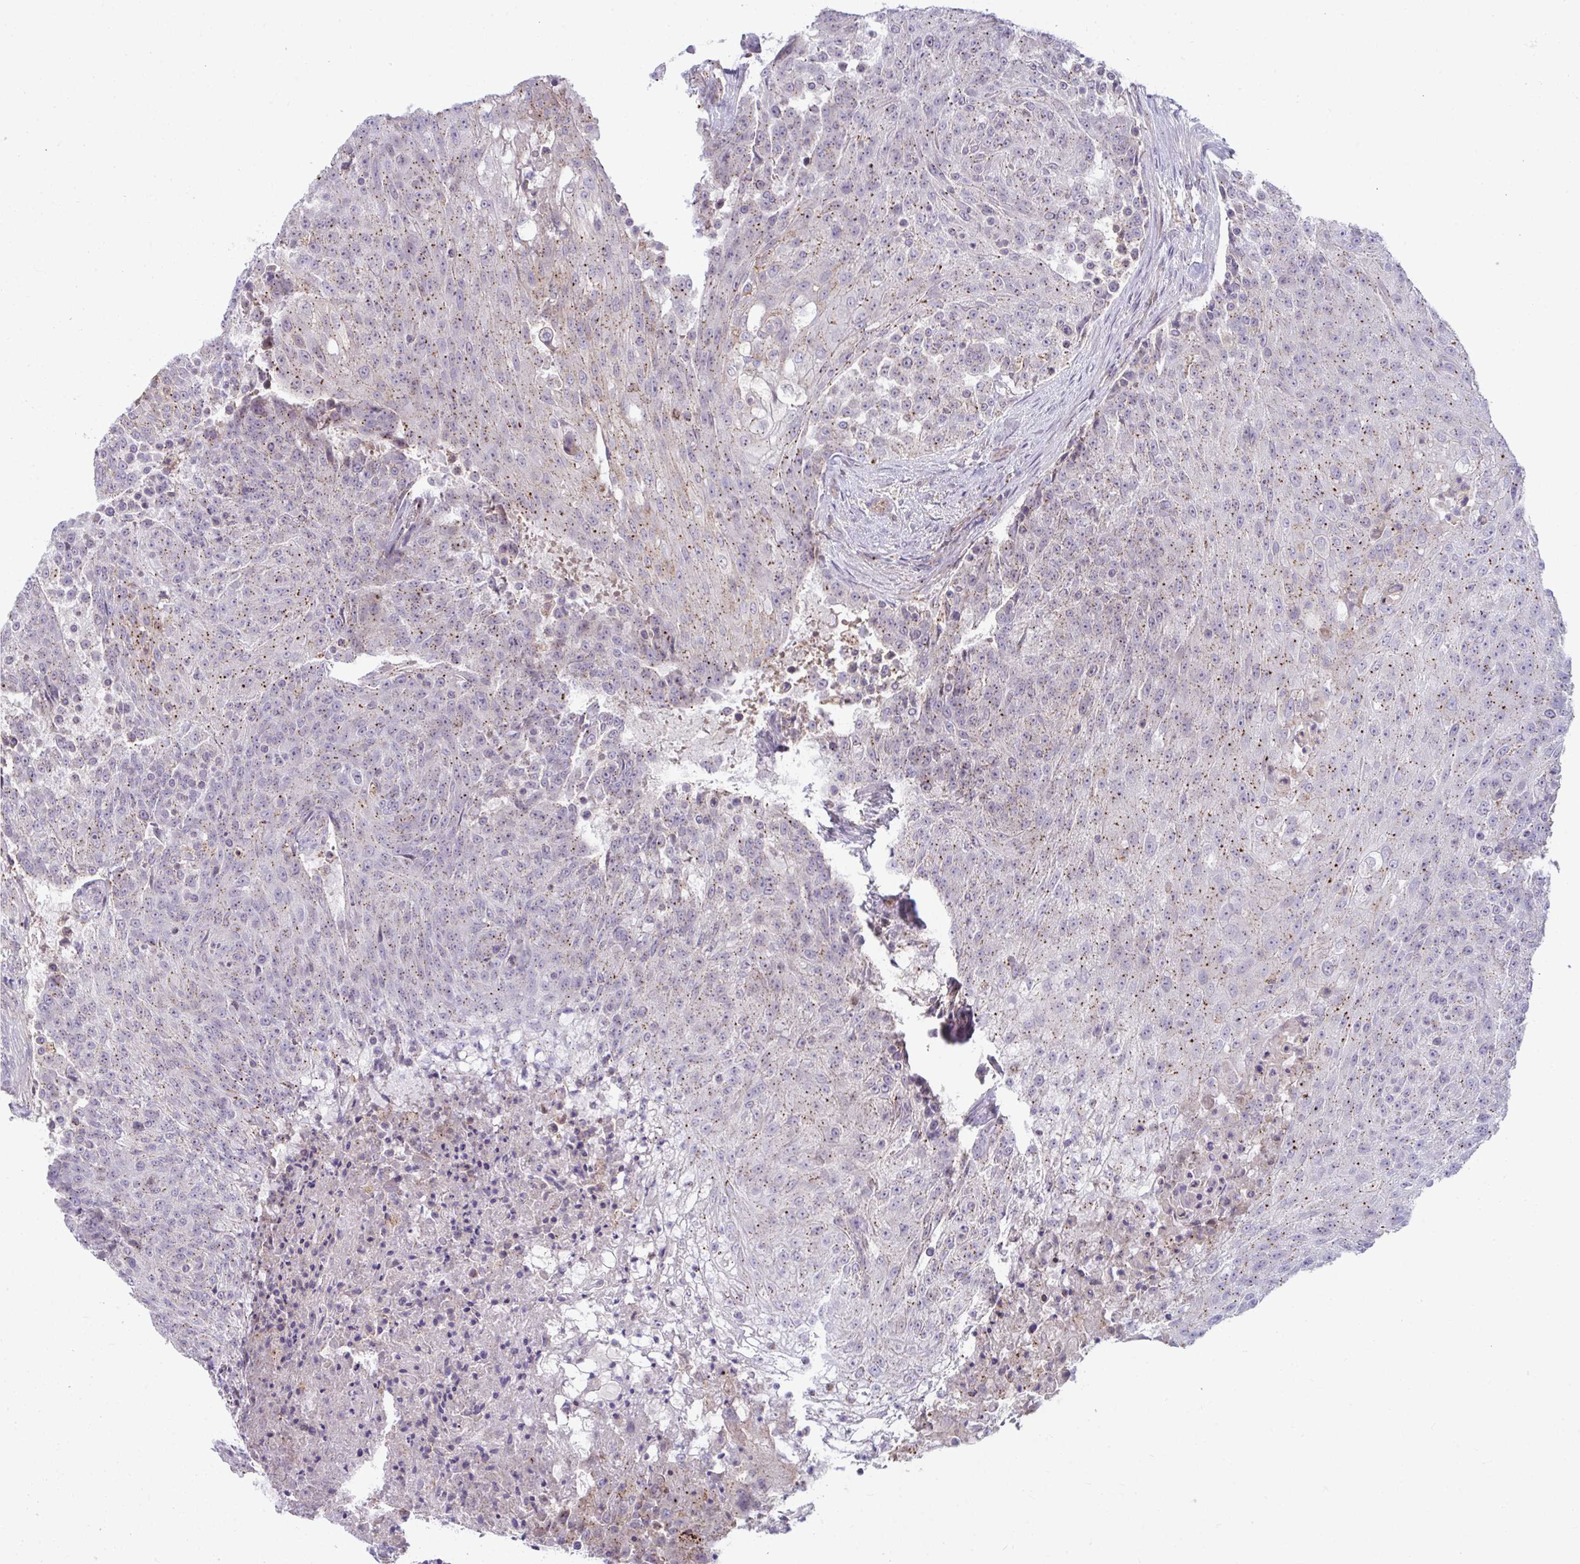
{"staining": {"intensity": "moderate", "quantity": "25%-75%", "location": "cytoplasmic/membranous"}, "tissue": "urothelial cancer", "cell_type": "Tumor cells", "image_type": "cancer", "snomed": [{"axis": "morphology", "description": "Urothelial carcinoma, High grade"}, {"axis": "topography", "description": "Urinary bladder"}], "caption": "High-grade urothelial carcinoma stained with a protein marker exhibits moderate staining in tumor cells.", "gene": "IST1", "patient": {"sex": "female", "age": 63}}